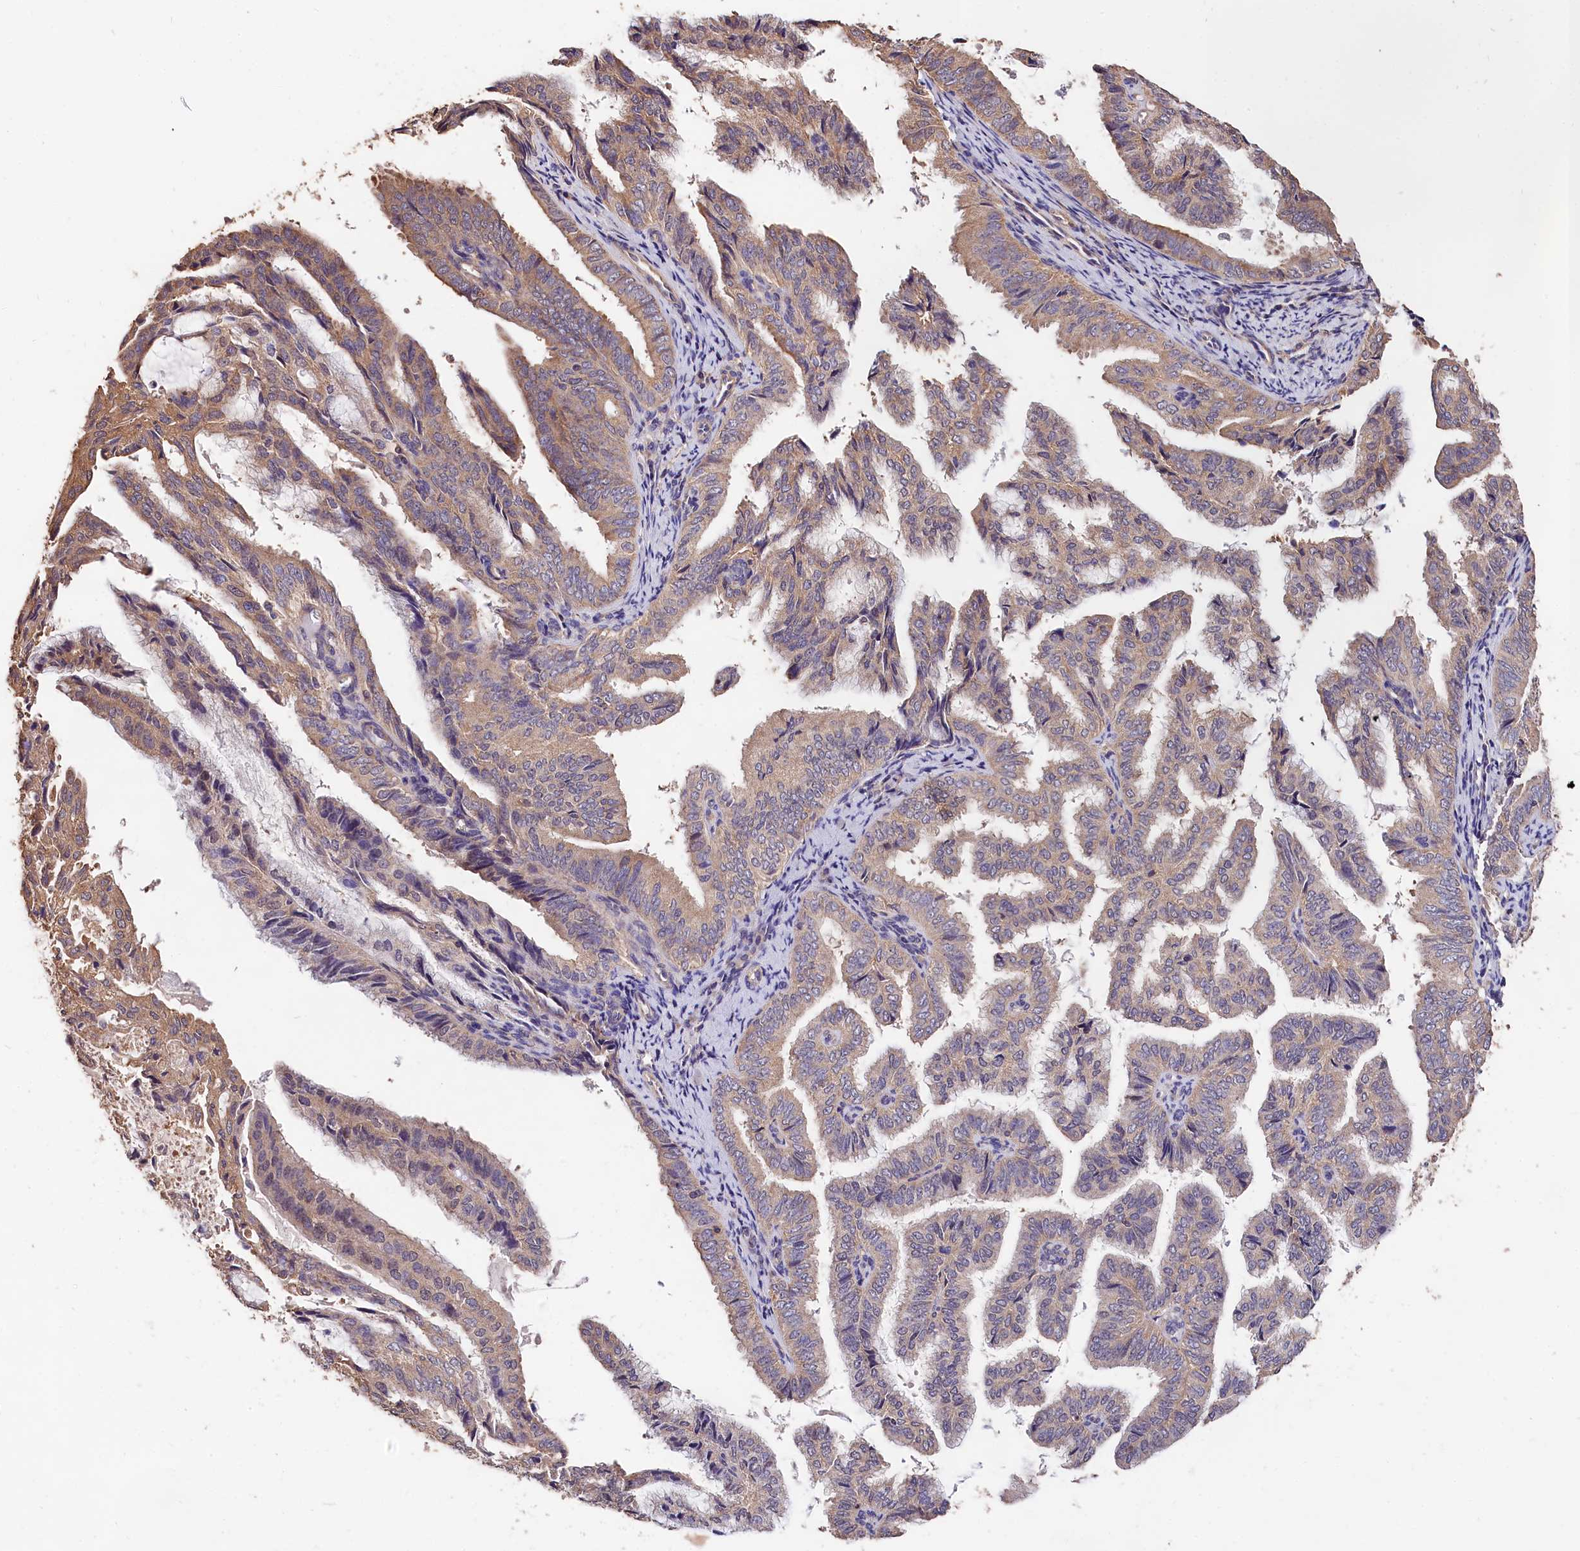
{"staining": {"intensity": "weak", "quantity": "25%-75%", "location": "cytoplasmic/membranous"}, "tissue": "endometrial cancer", "cell_type": "Tumor cells", "image_type": "cancer", "snomed": [{"axis": "morphology", "description": "Adenocarcinoma, NOS"}, {"axis": "topography", "description": "Endometrium"}], "caption": "Immunohistochemical staining of human endometrial adenocarcinoma exhibits weak cytoplasmic/membranous protein staining in approximately 25%-75% of tumor cells.", "gene": "OAS3", "patient": {"sex": "female", "age": 58}}